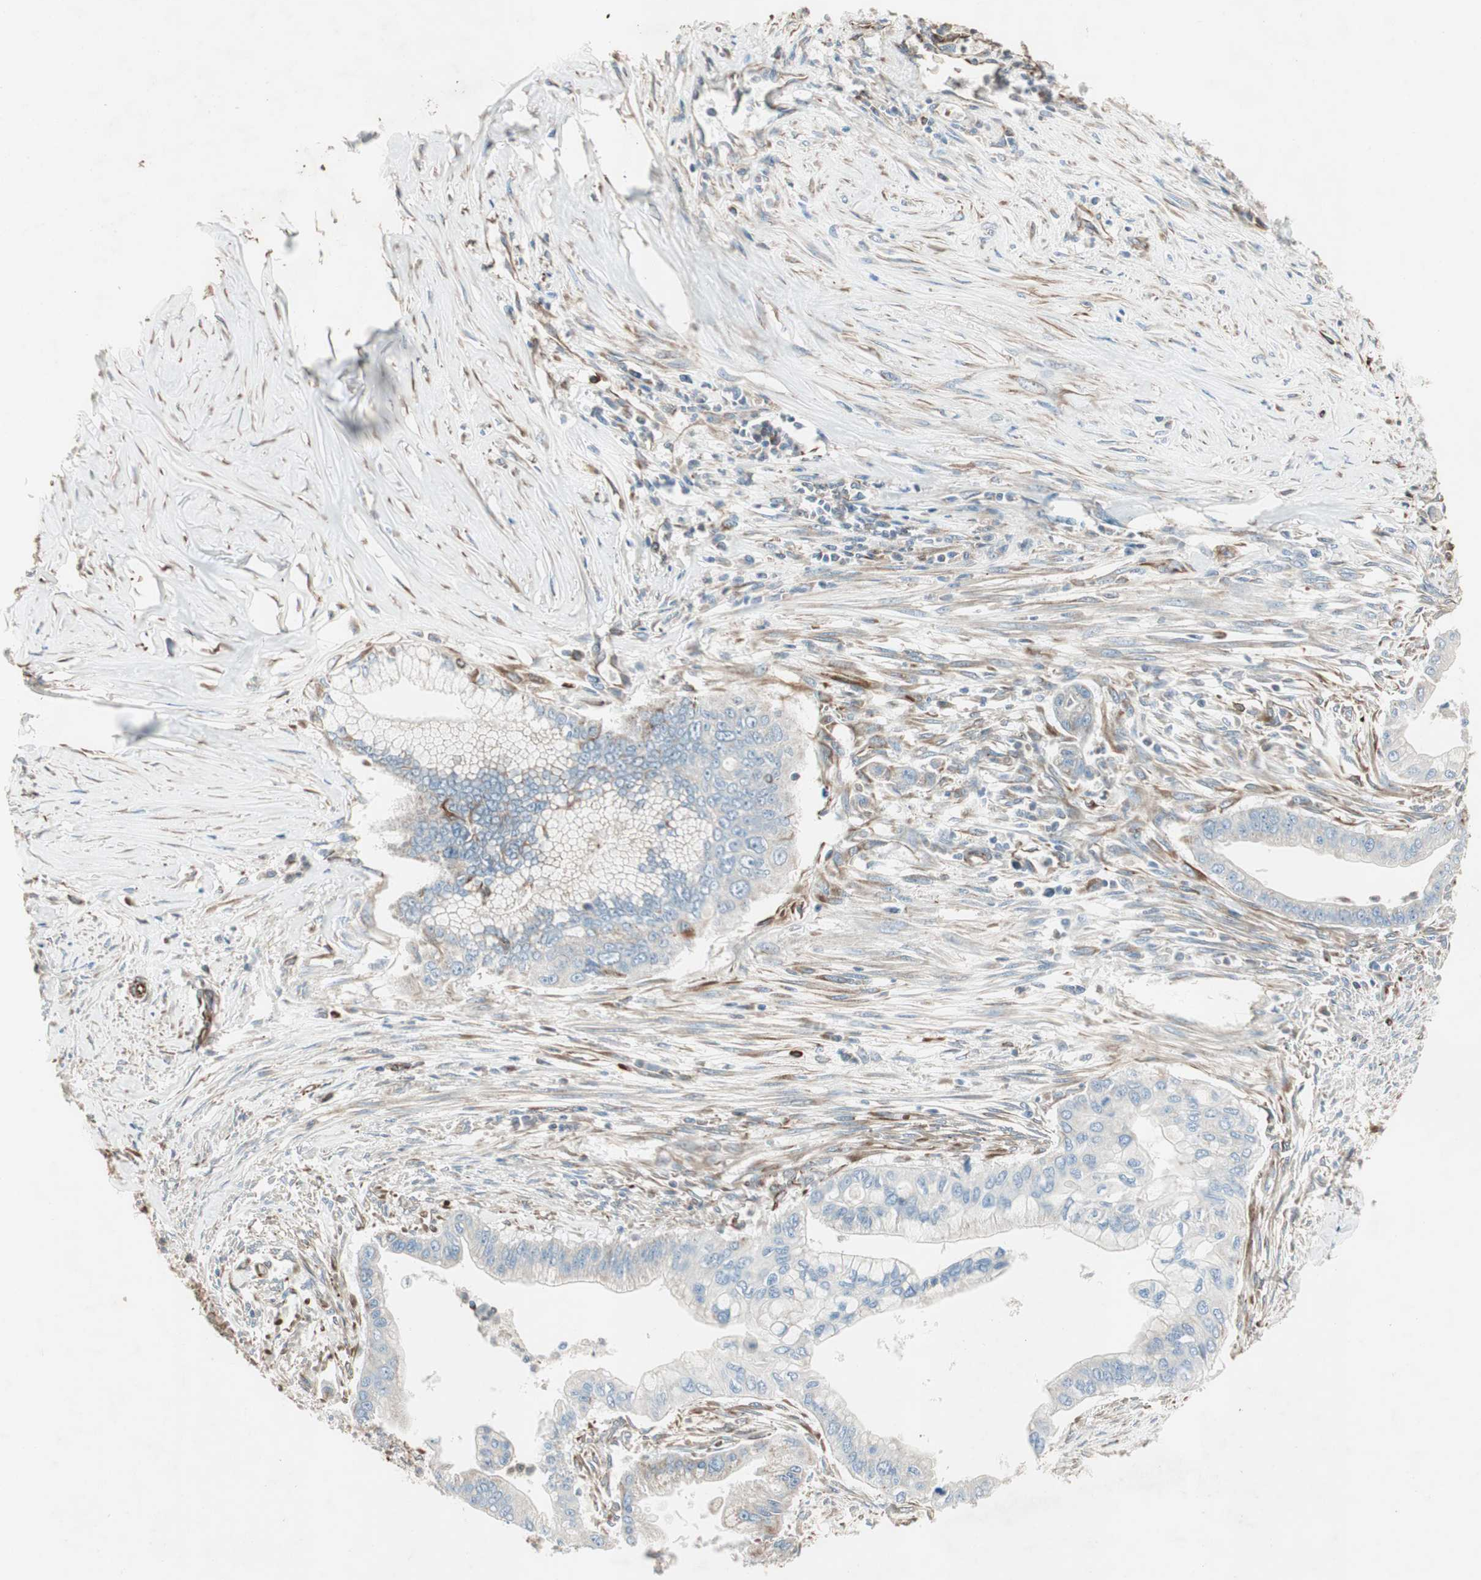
{"staining": {"intensity": "negative", "quantity": "none", "location": "none"}, "tissue": "pancreatic cancer", "cell_type": "Tumor cells", "image_type": "cancer", "snomed": [{"axis": "morphology", "description": "Adenocarcinoma, NOS"}, {"axis": "topography", "description": "Pancreas"}], "caption": "There is no significant positivity in tumor cells of pancreatic cancer.", "gene": "SRCIN1", "patient": {"sex": "male", "age": 59}}